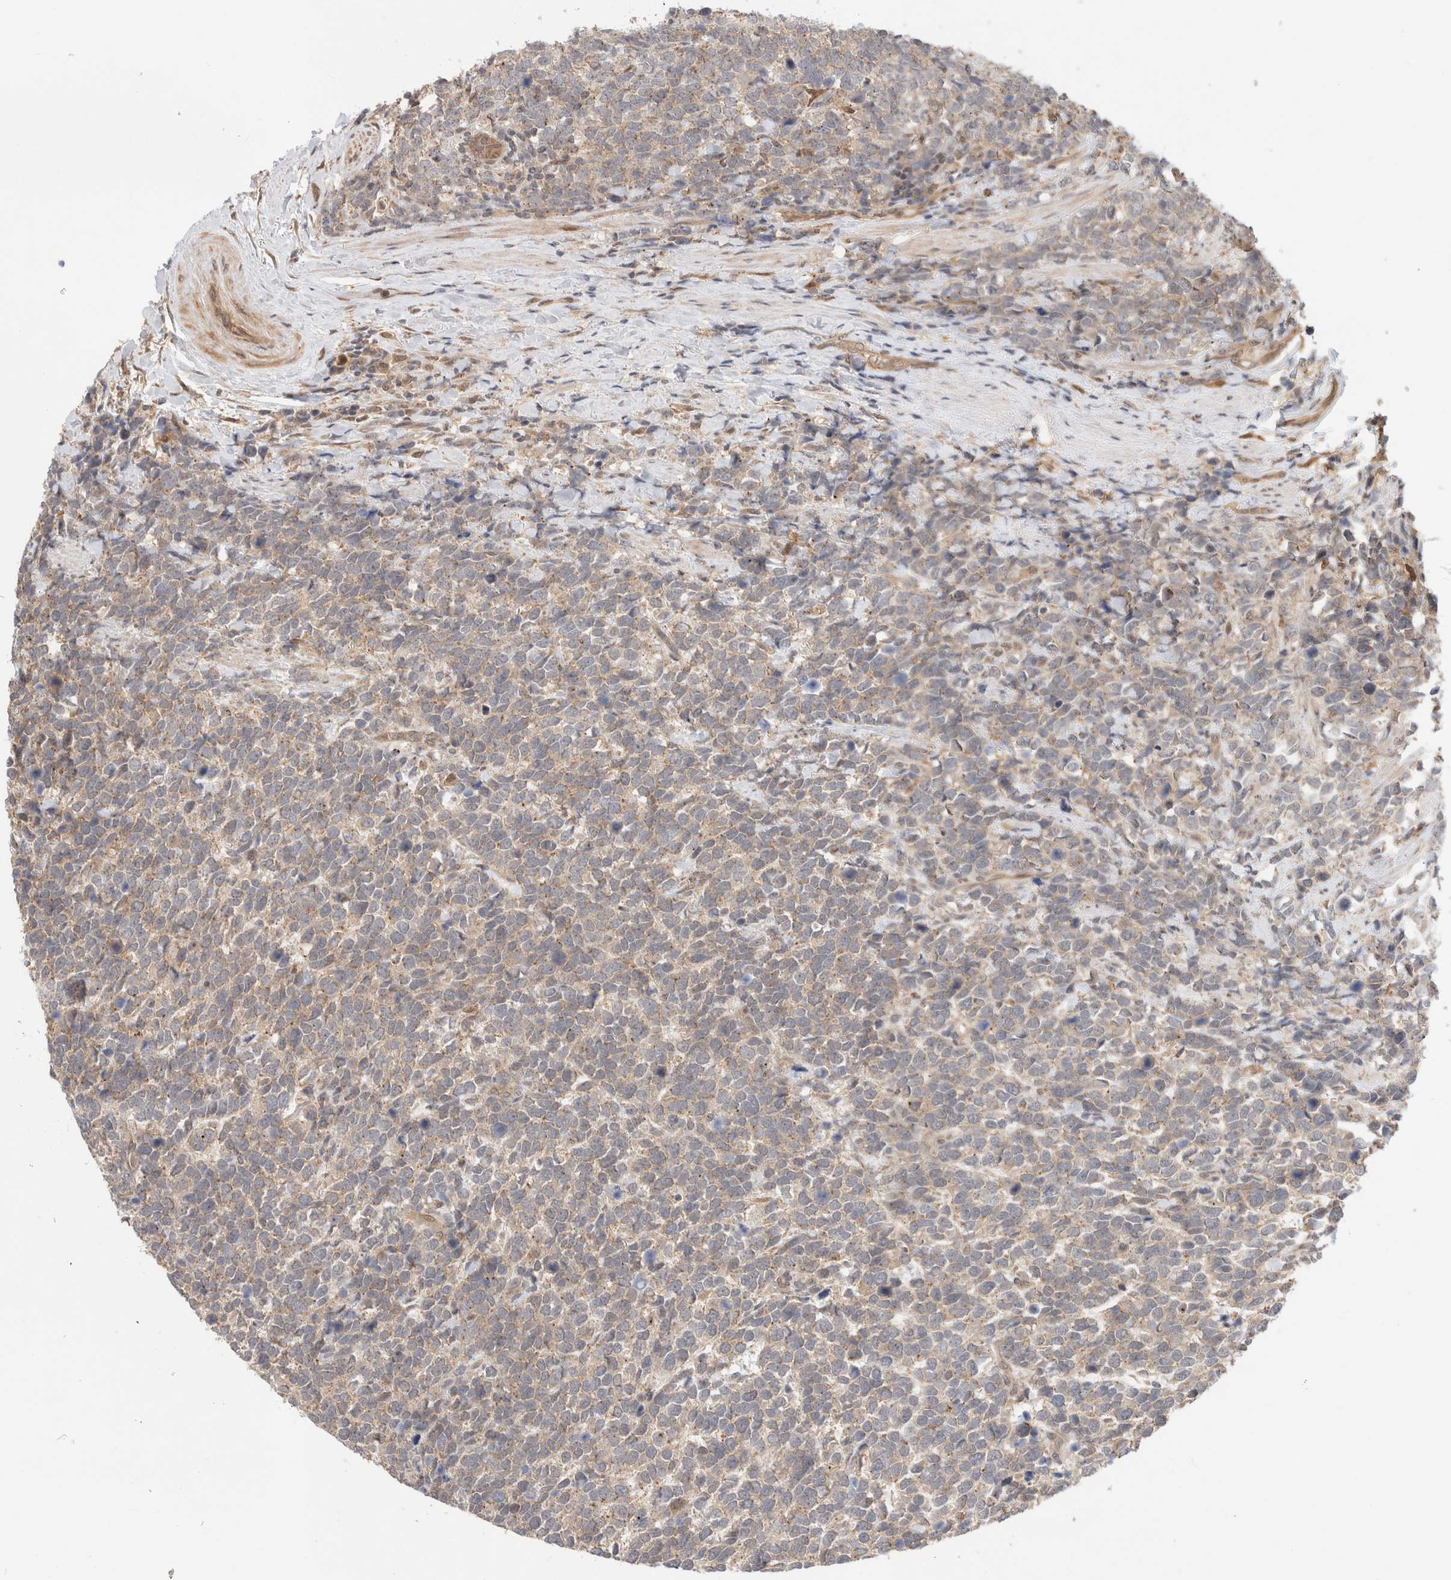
{"staining": {"intensity": "weak", "quantity": "25%-75%", "location": "cytoplasmic/membranous"}, "tissue": "urothelial cancer", "cell_type": "Tumor cells", "image_type": "cancer", "snomed": [{"axis": "morphology", "description": "Urothelial carcinoma, High grade"}, {"axis": "topography", "description": "Urinary bladder"}], "caption": "This is an image of IHC staining of high-grade urothelial carcinoma, which shows weak staining in the cytoplasmic/membranous of tumor cells.", "gene": "OTUD6B", "patient": {"sex": "female", "age": 82}}